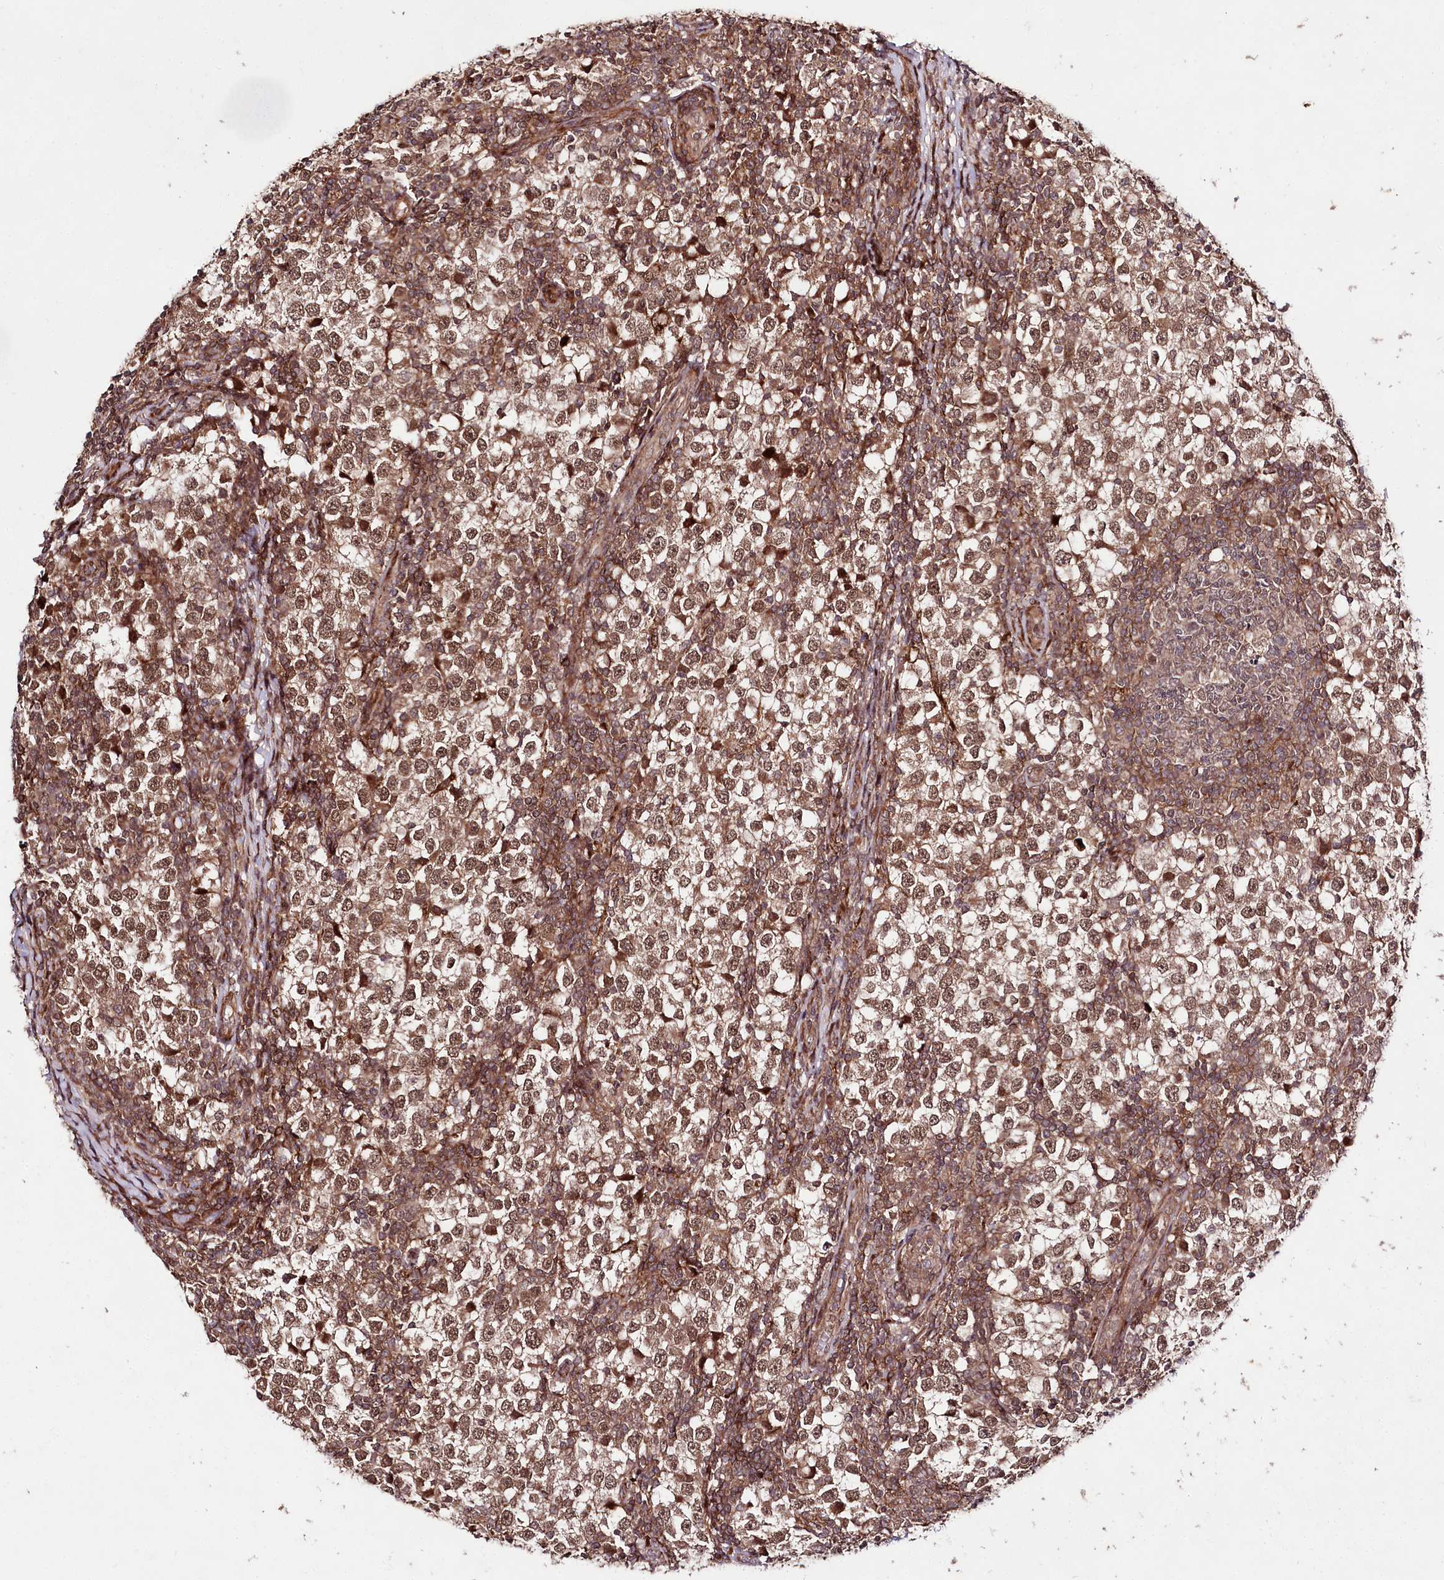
{"staining": {"intensity": "moderate", "quantity": ">75%", "location": "cytoplasmic/membranous,nuclear"}, "tissue": "testis cancer", "cell_type": "Tumor cells", "image_type": "cancer", "snomed": [{"axis": "morphology", "description": "Seminoma, NOS"}, {"axis": "topography", "description": "Testis"}], "caption": "Protein expression analysis of human testis seminoma reveals moderate cytoplasmic/membranous and nuclear staining in about >75% of tumor cells.", "gene": "PHLDB1", "patient": {"sex": "male", "age": 65}}